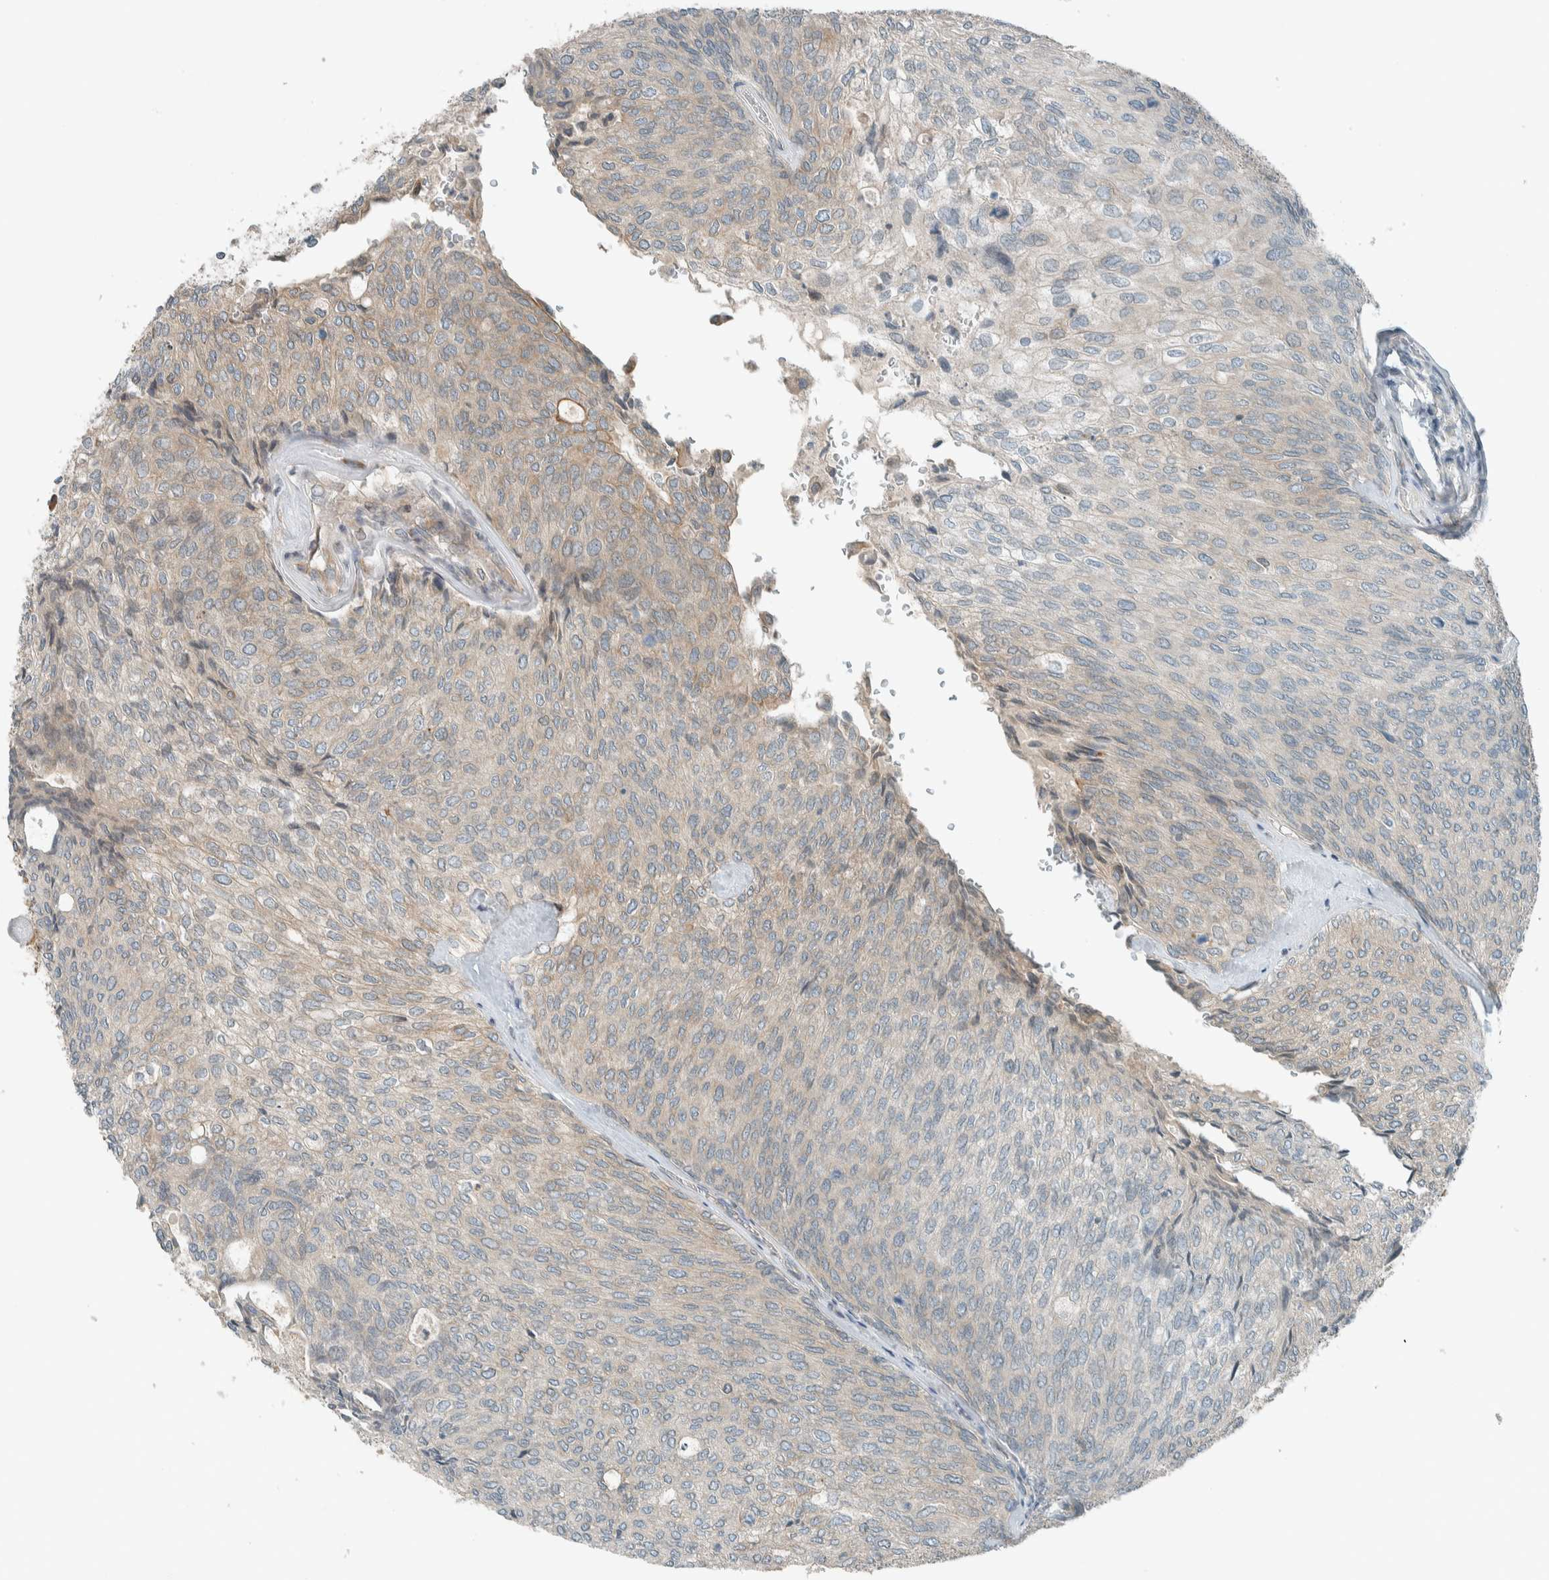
{"staining": {"intensity": "weak", "quantity": "25%-75%", "location": "cytoplasmic/membranous"}, "tissue": "urothelial cancer", "cell_type": "Tumor cells", "image_type": "cancer", "snomed": [{"axis": "morphology", "description": "Urothelial carcinoma, Low grade"}, {"axis": "topography", "description": "Urinary bladder"}], "caption": "Urothelial carcinoma (low-grade) stained for a protein reveals weak cytoplasmic/membranous positivity in tumor cells.", "gene": "SEL1L", "patient": {"sex": "female", "age": 79}}